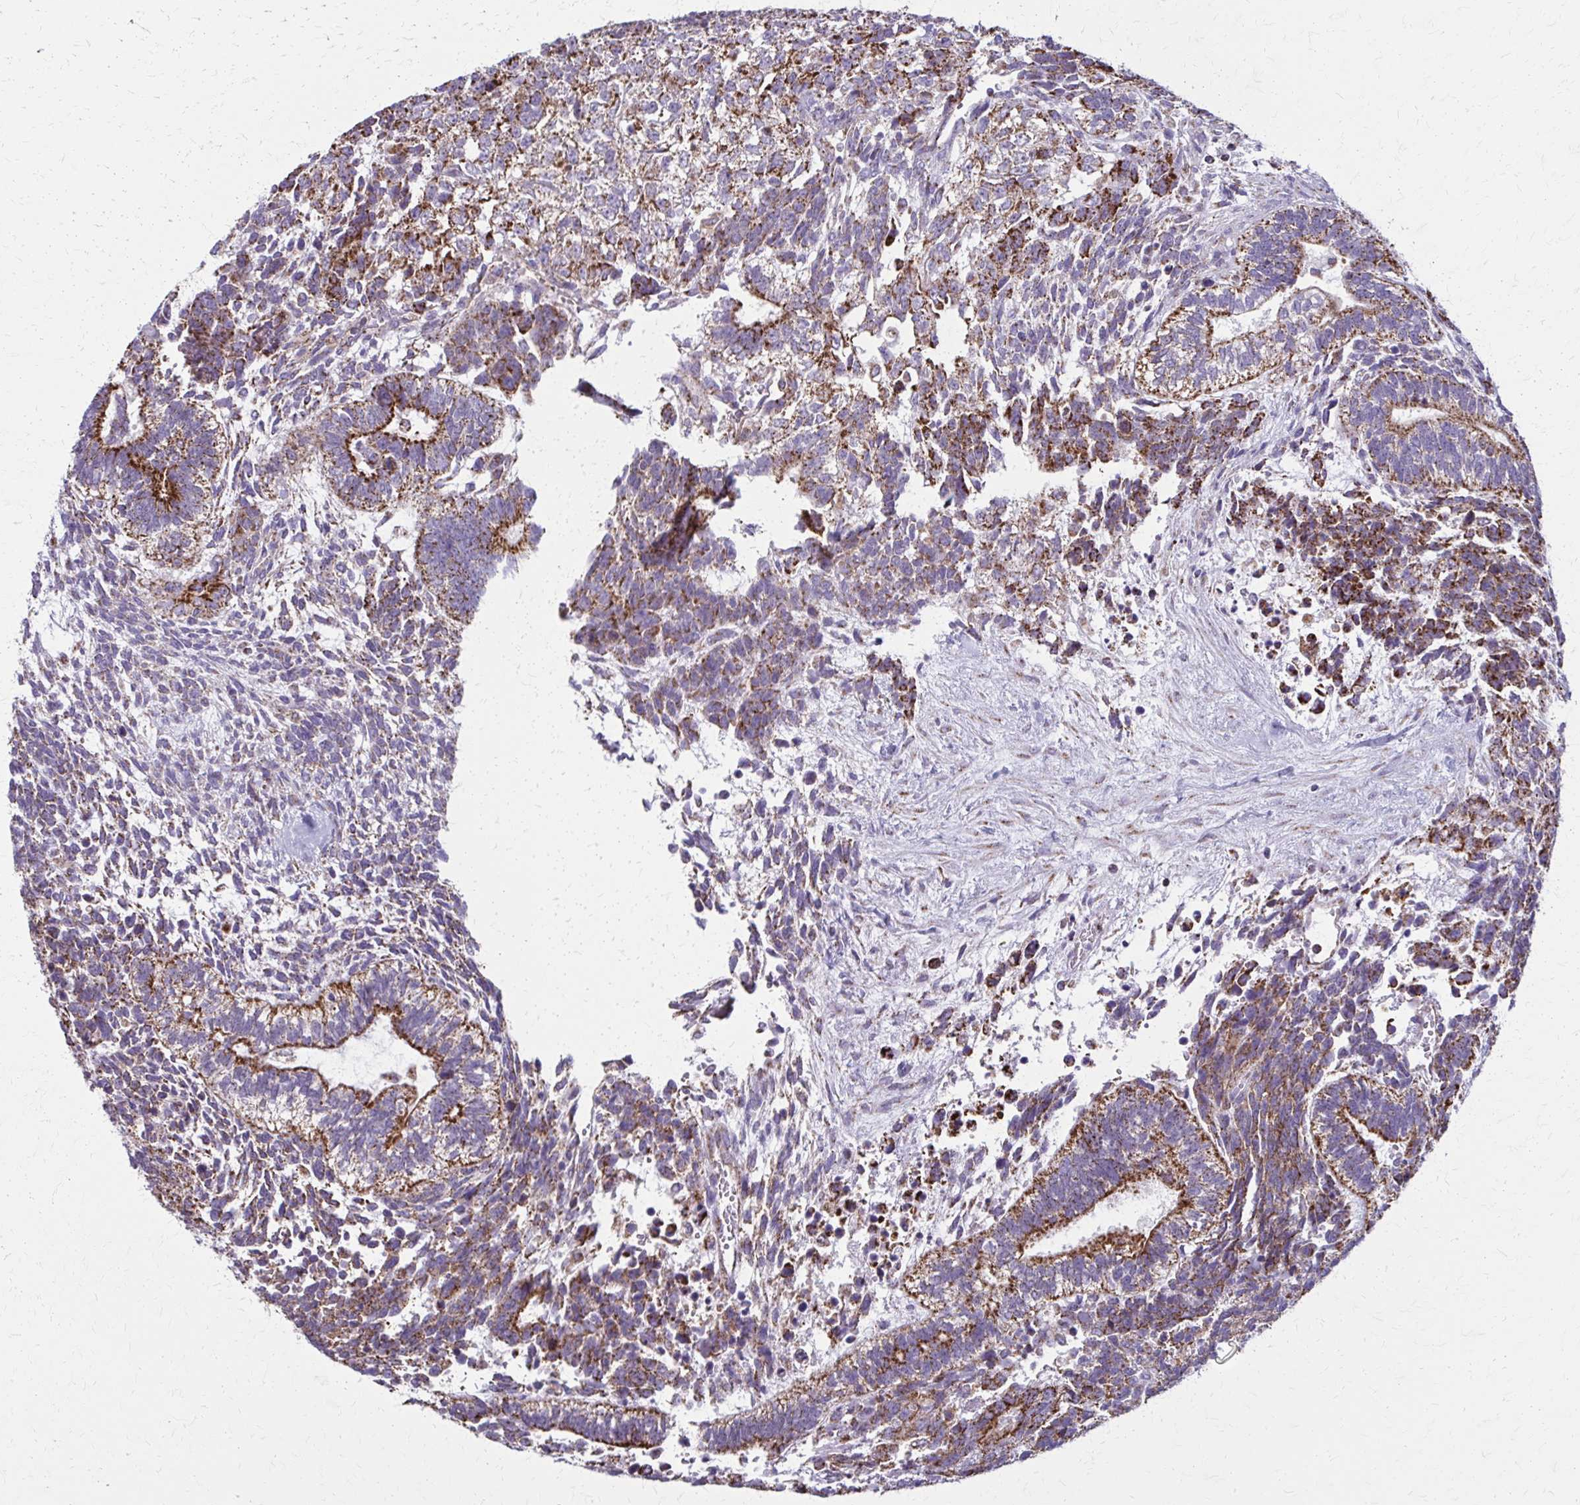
{"staining": {"intensity": "moderate", "quantity": ">75%", "location": "cytoplasmic/membranous"}, "tissue": "testis cancer", "cell_type": "Tumor cells", "image_type": "cancer", "snomed": [{"axis": "morphology", "description": "Carcinoma, Embryonal, NOS"}, {"axis": "topography", "description": "Testis"}], "caption": "Protein staining by immunohistochemistry (IHC) shows moderate cytoplasmic/membranous staining in approximately >75% of tumor cells in embryonal carcinoma (testis).", "gene": "TVP23A", "patient": {"sex": "male", "age": 23}}